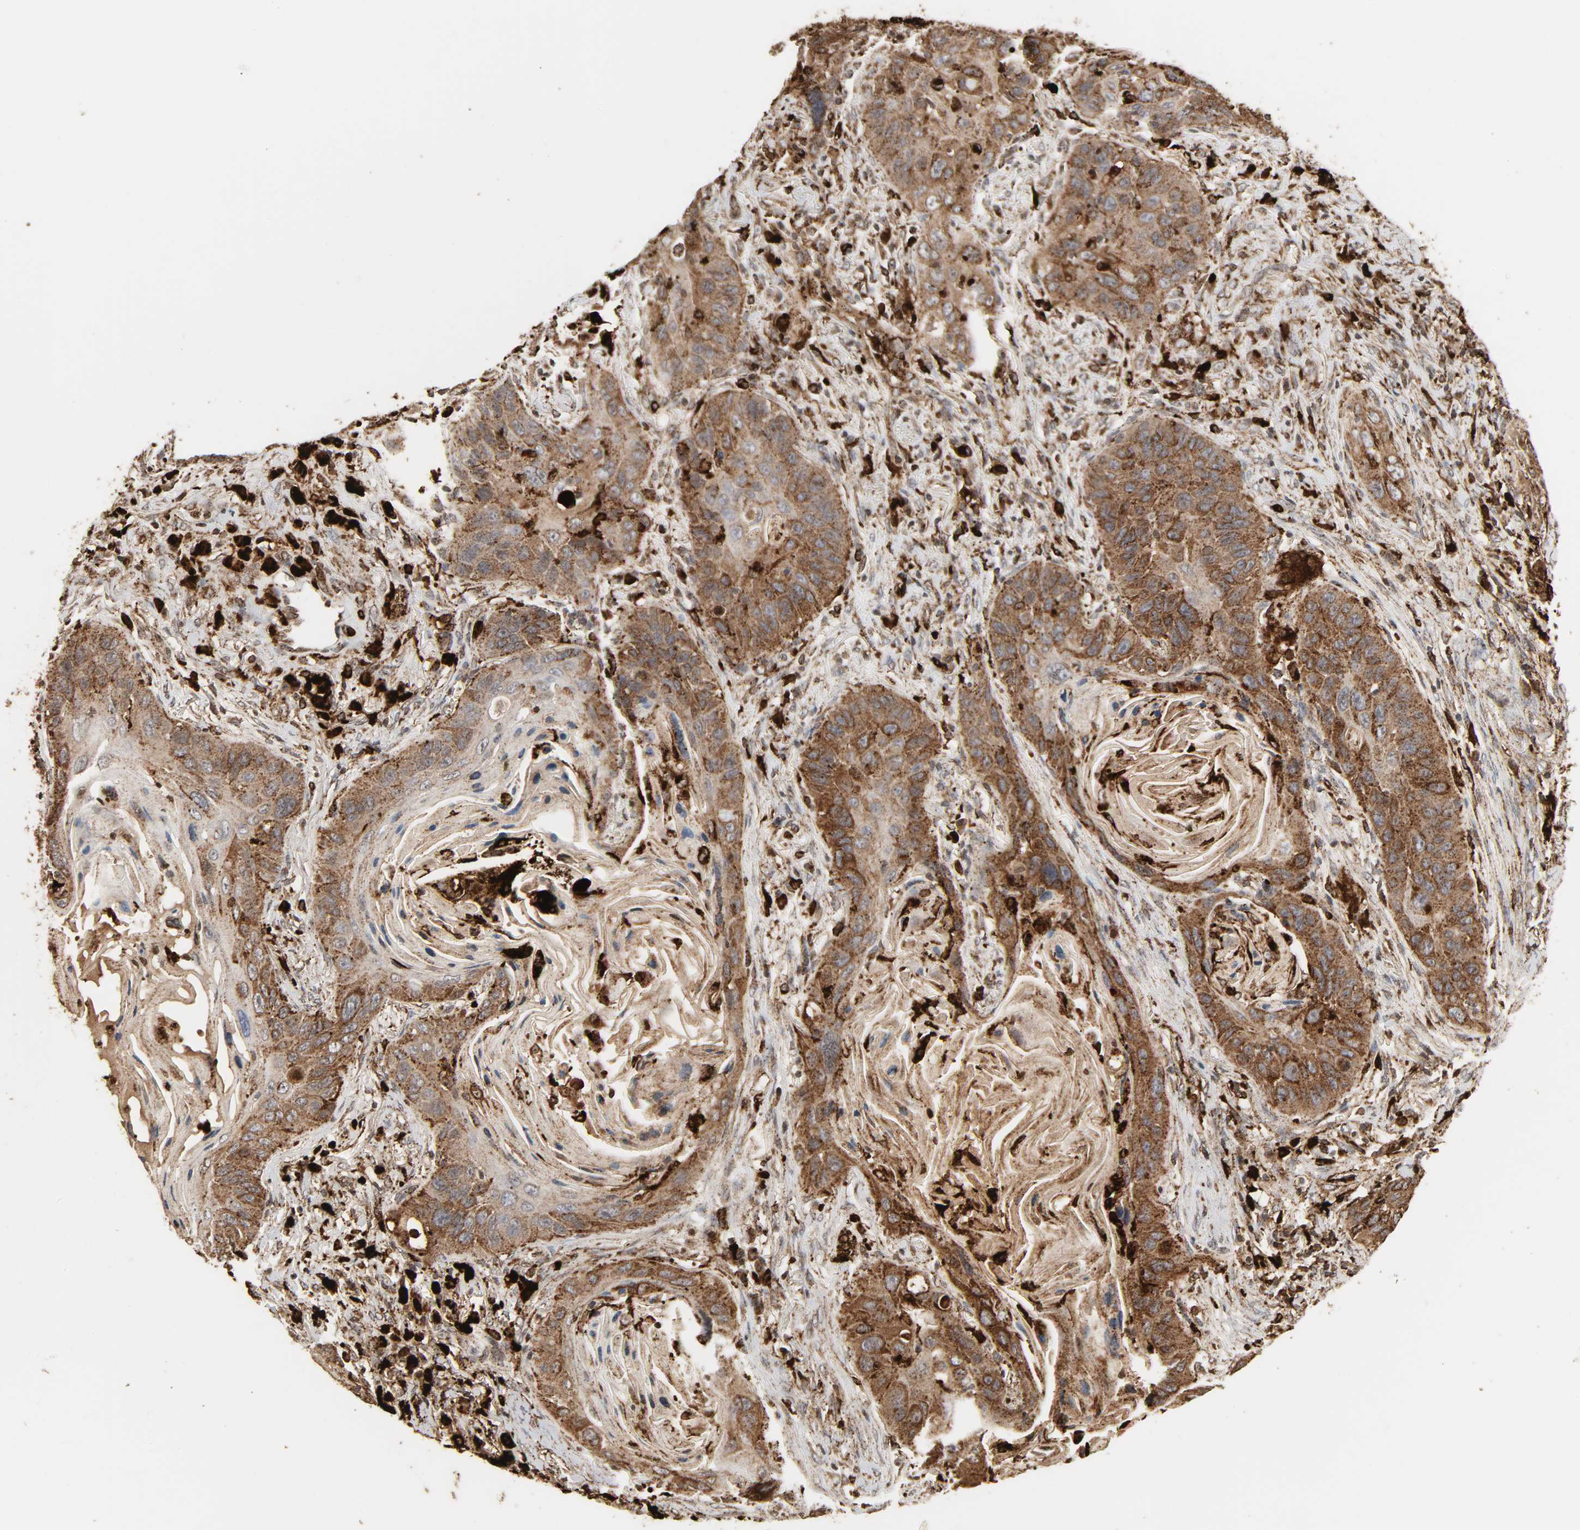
{"staining": {"intensity": "moderate", "quantity": ">75%", "location": "cytoplasmic/membranous"}, "tissue": "lung cancer", "cell_type": "Tumor cells", "image_type": "cancer", "snomed": [{"axis": "morphology", "description": "Squamous cell carcinoma, NOS"}, {"axis": "topography", "description": "Lung"}], "caption": "A histopathology image of human lung cancer (squamous cell carcinoma) stained for a protein shows moderate cytoplasmic/membranous brown staining in tumor cells. Nuclei are stained in blue.", "gene": "PSAP", "patient": {"sex": "female", "age": 67}}